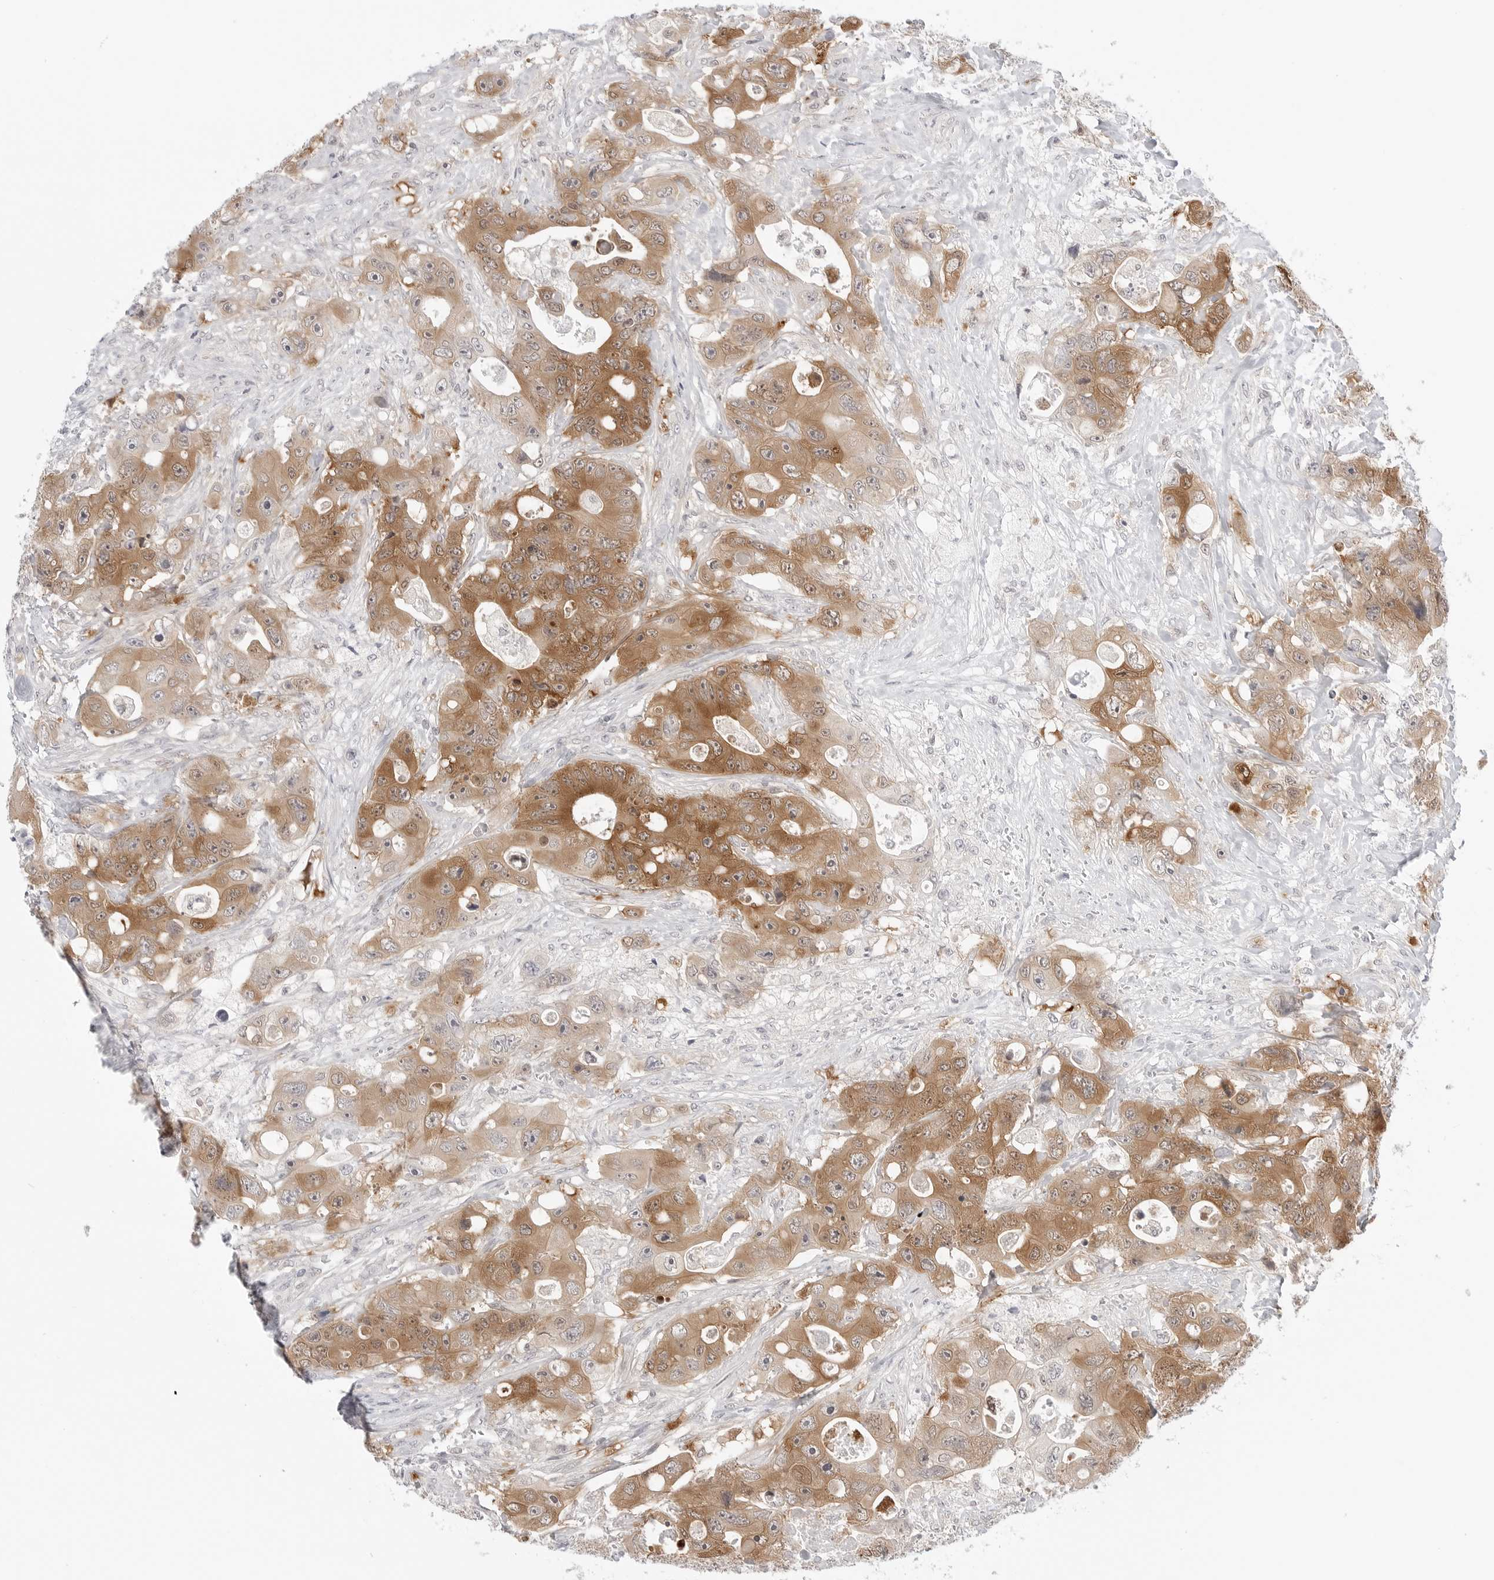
{"staining": {"intensity": "moderate", "quantity": ">75%", "location": "cytoplasmic/membranous"}, "tissue": "colorectal cancer", "cell_type": "Tumor cells", "image_type": "cancer", "snomed": [{"axis": "morphology", "description": "Adenocarcinoma, NOS"}, {"axis": "topography", "description": "Colon"}], "caption": "Protein staining shows moderate cytoplasmic/membranous staining in approximately >75% of tumor cells in colorectal cancer. Using DAB (3,3'-diaminobenzidine) (brown) and hematoxylin (blue) stains, captured at high magnification using brightfield microscopy.", "gene": "NUDC", "patient": {"sex": "female", "age": 46}}